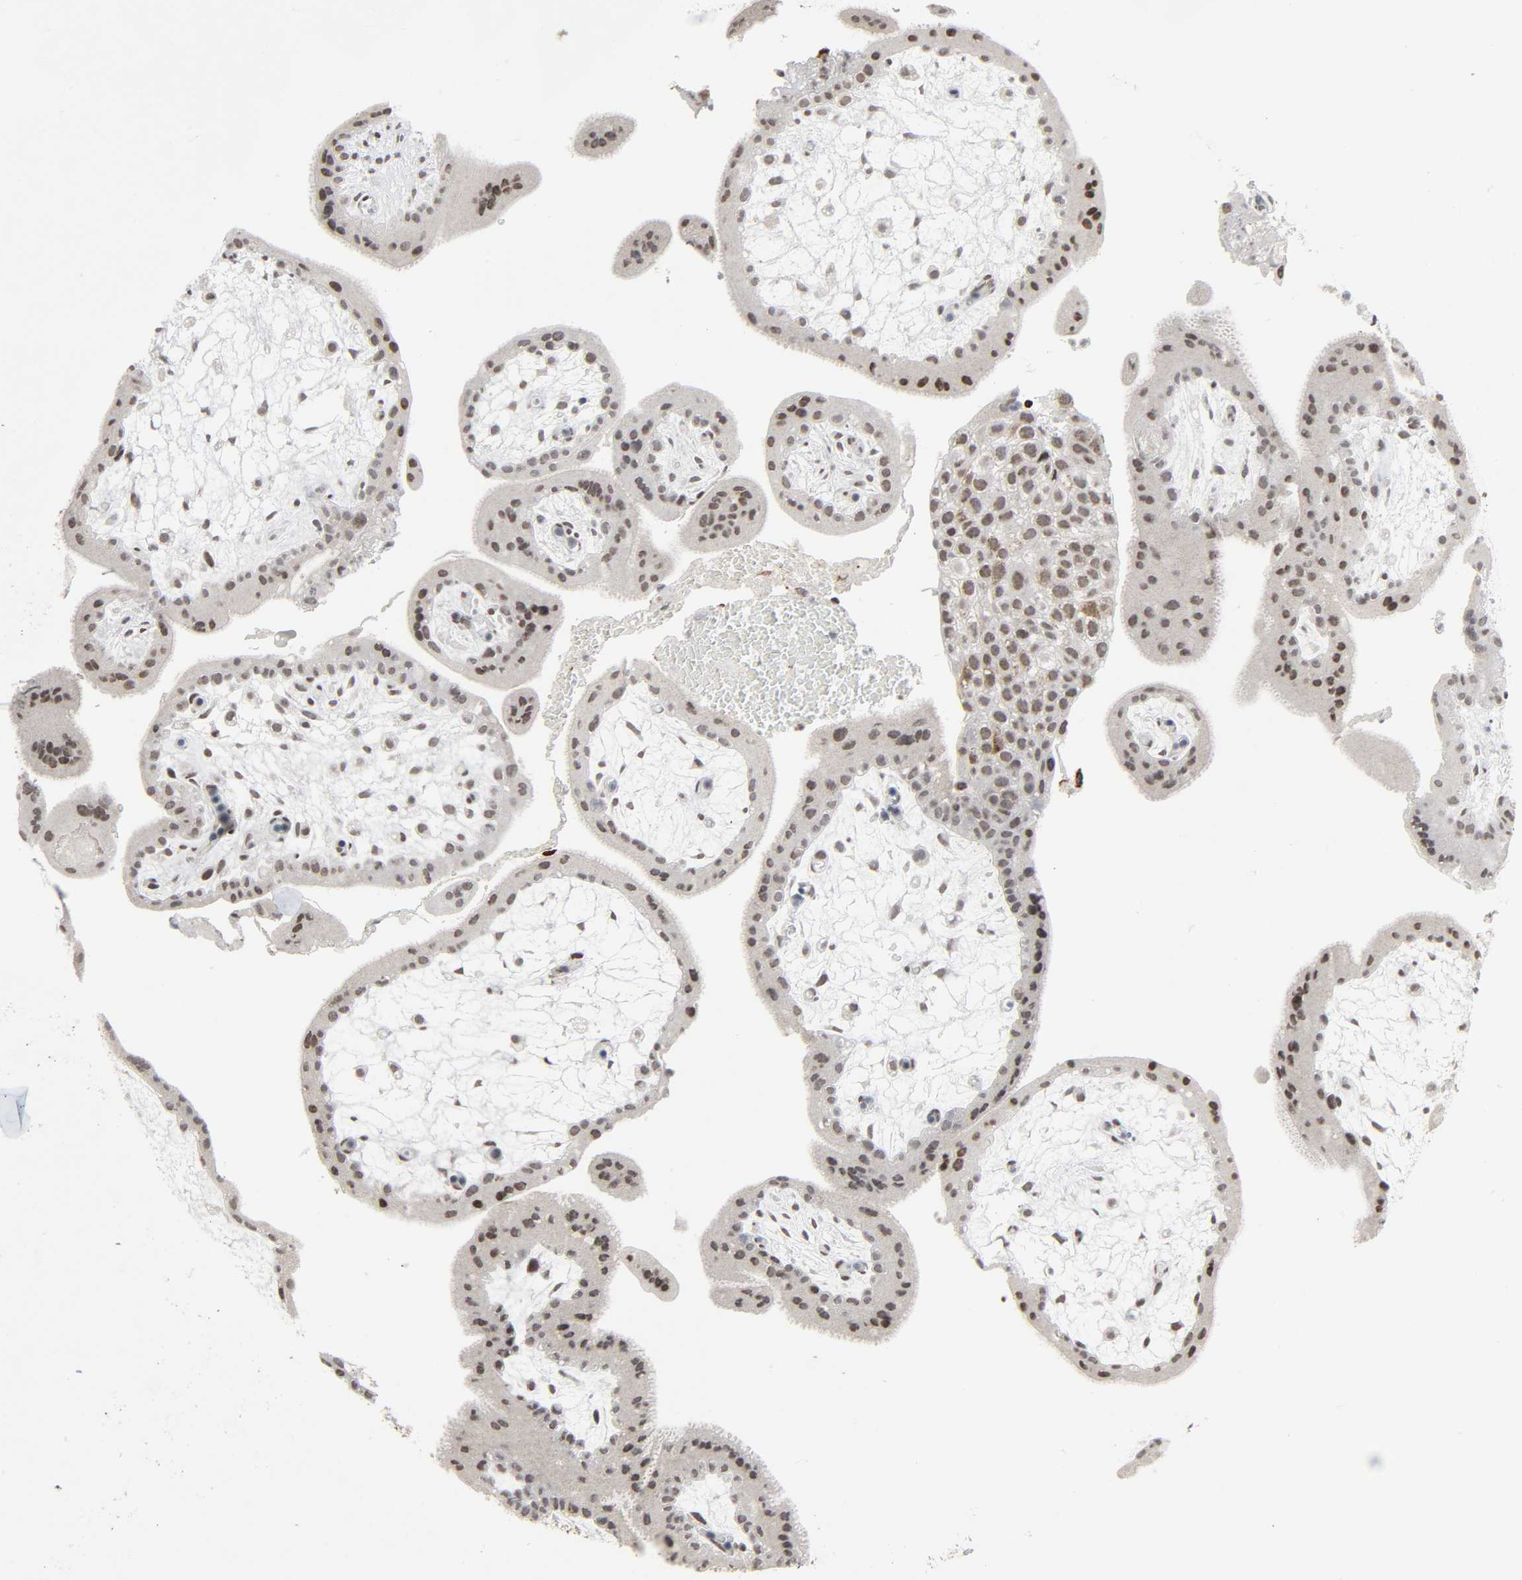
{"staining": {"intensity": "weak", "quantity": "25%-75%", "location": "nuclear"}, "tissue": "placenta", "cell_type": "Trophoblastic cells", "image_type": "normal", "snomed": [{"axis": "morphology", "description": "Normal tissue, NOS"}, {"axis": "topography", "description": "Placenta"}], "caption": "Immunohistochemistry (DAB) staining of normal human placenta shows weak nuclear protein positivity in approximately 25%-75% of trophoblastic cells.", "gene": "MUC1", "patient": {"sex": "female", "age": 35}}